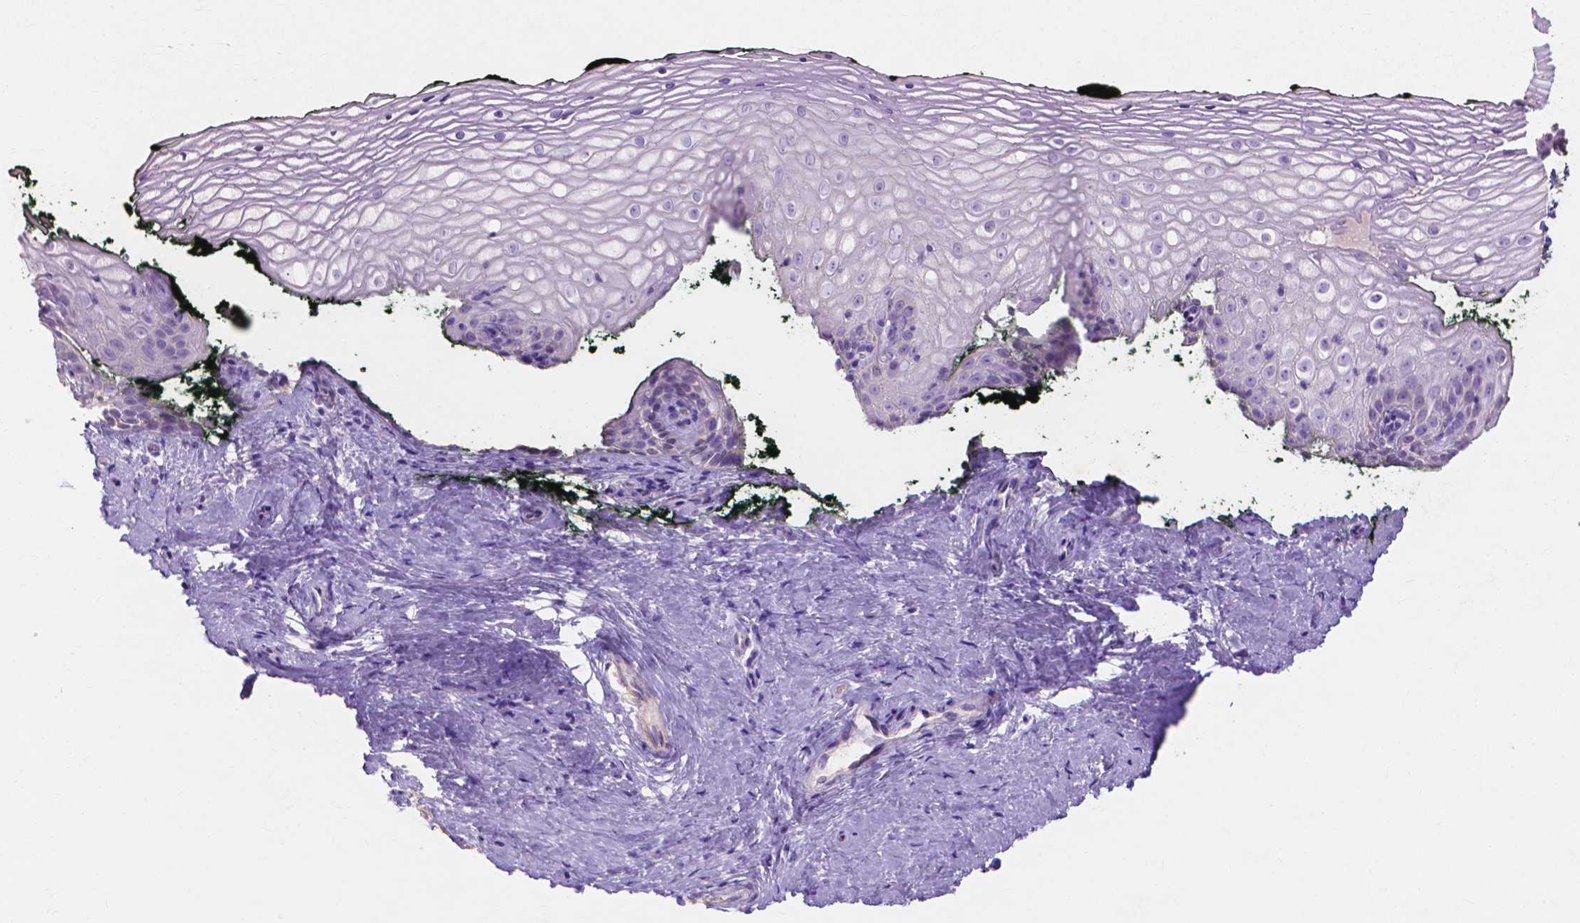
{"staining": {"intensity": "negative", "quantity": "none", "location": "none"}, "tissue": "vagina", "cell_type": "Squamous epithelial cells", "image_type": "normal", "snomed": [{"axis": "morphology", "description": "Normal tissue, NOS"}, {"axis": "topography", "description": "Vagina"}], "caption": "Image shows no protein staining in squamous epithelial cells of unremarkable vagina.", "gene": "MBLAC1", "patient": {"sex": "female", "age": 47}}